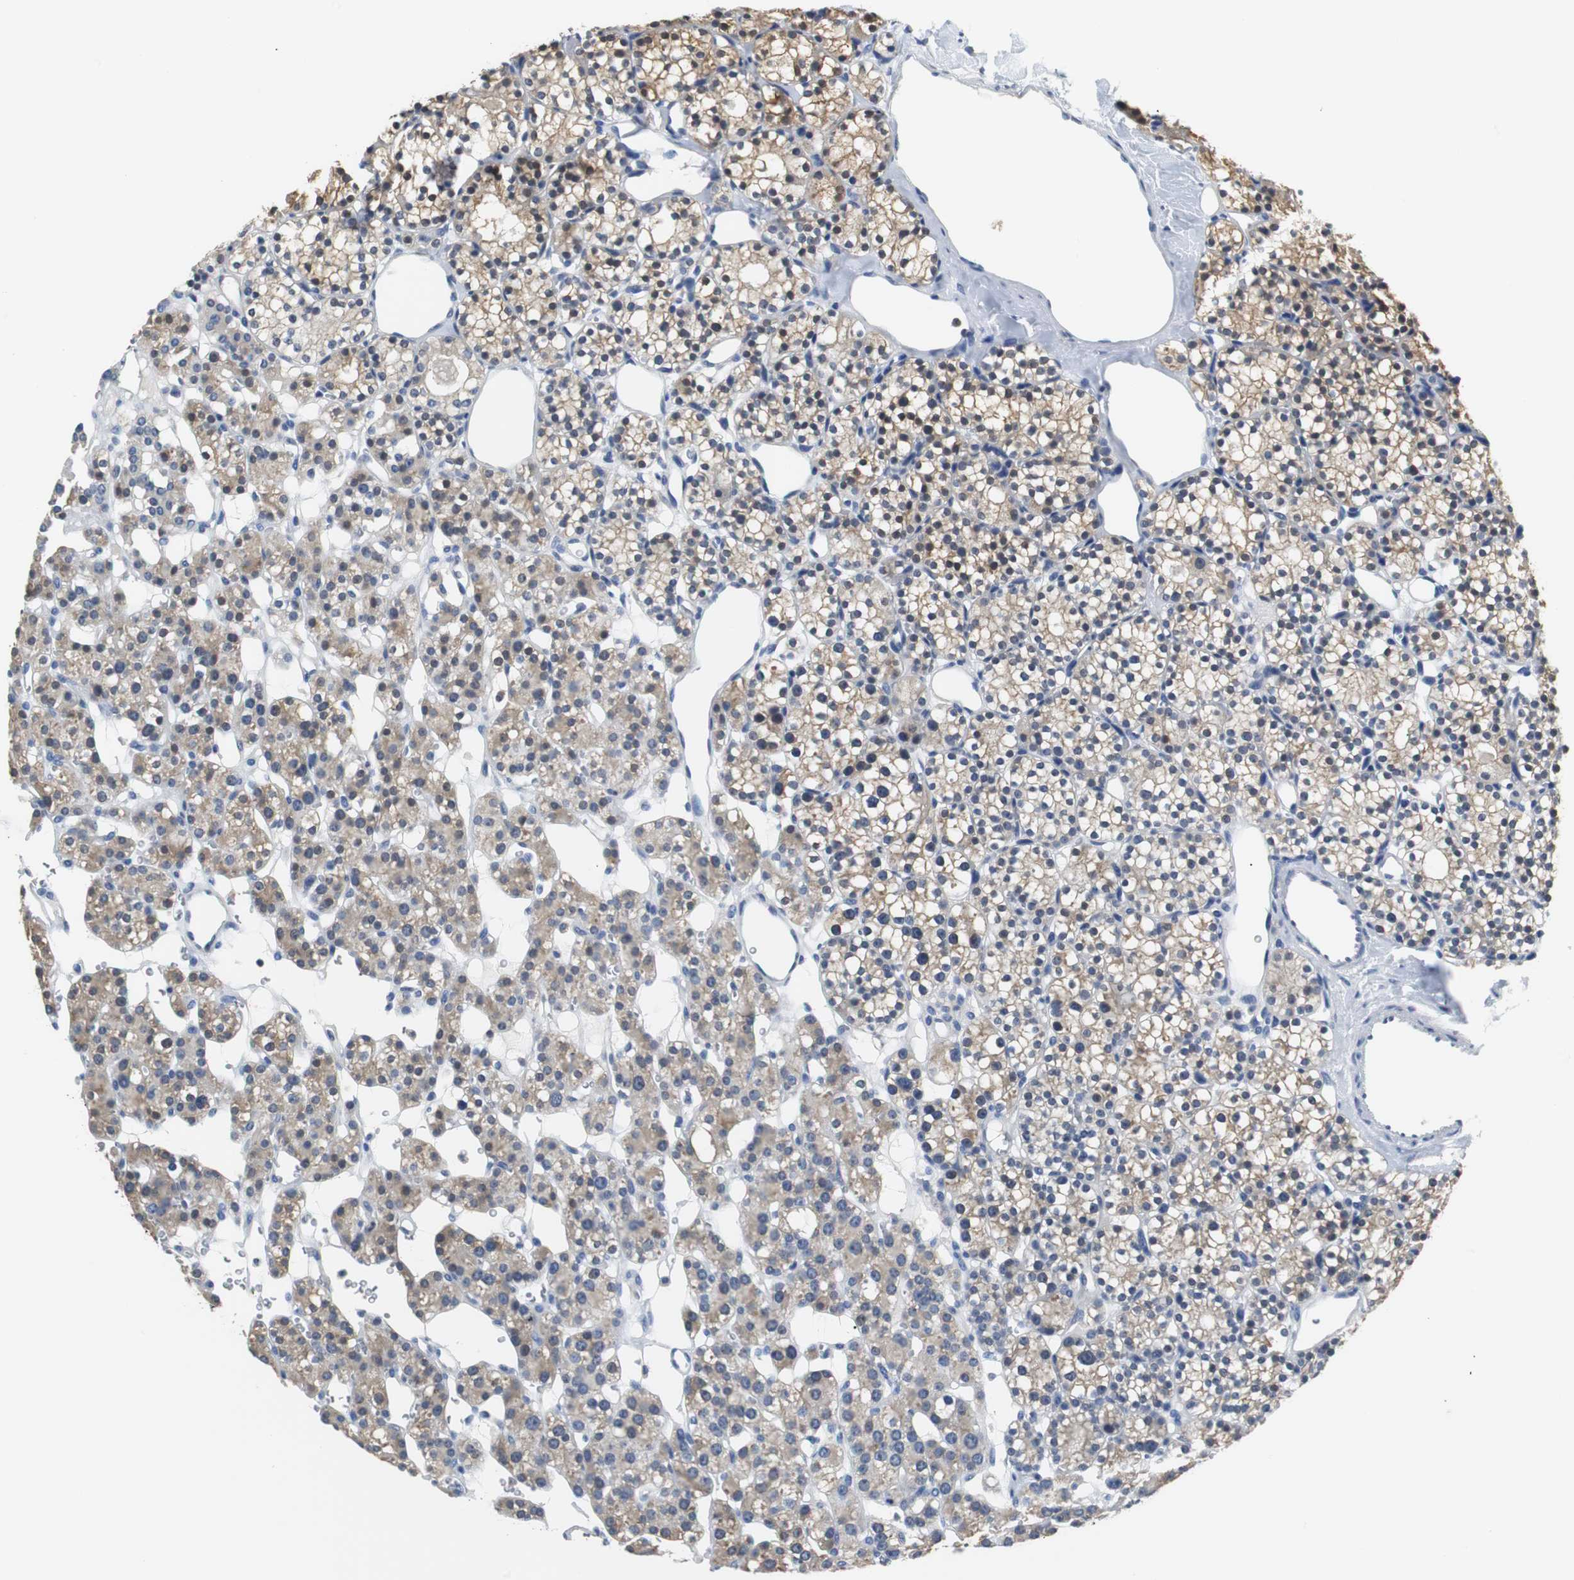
{"staining": {"intensity": "weak", "quantity": ">75%", "location": "cytoplasmic/membranous"}, "tissue": "parathyroid gland", "cell_type": "Glandular cells", "image_type": "normal", "snomed": [{"axis": "morphology", "description": "Normal tissue, NOS"}, {"axis": "topography", "description": "Parathyroid gland"}], "caption": "IHC photomicrograph of normal parathyroid gland stained for a protein (brown), which shows low levels of weak cytoplasmic/membranous staining in about >75% of glandular cells.", "gene": "PCK1", "patient": {"sex": "female", "age": 64}}